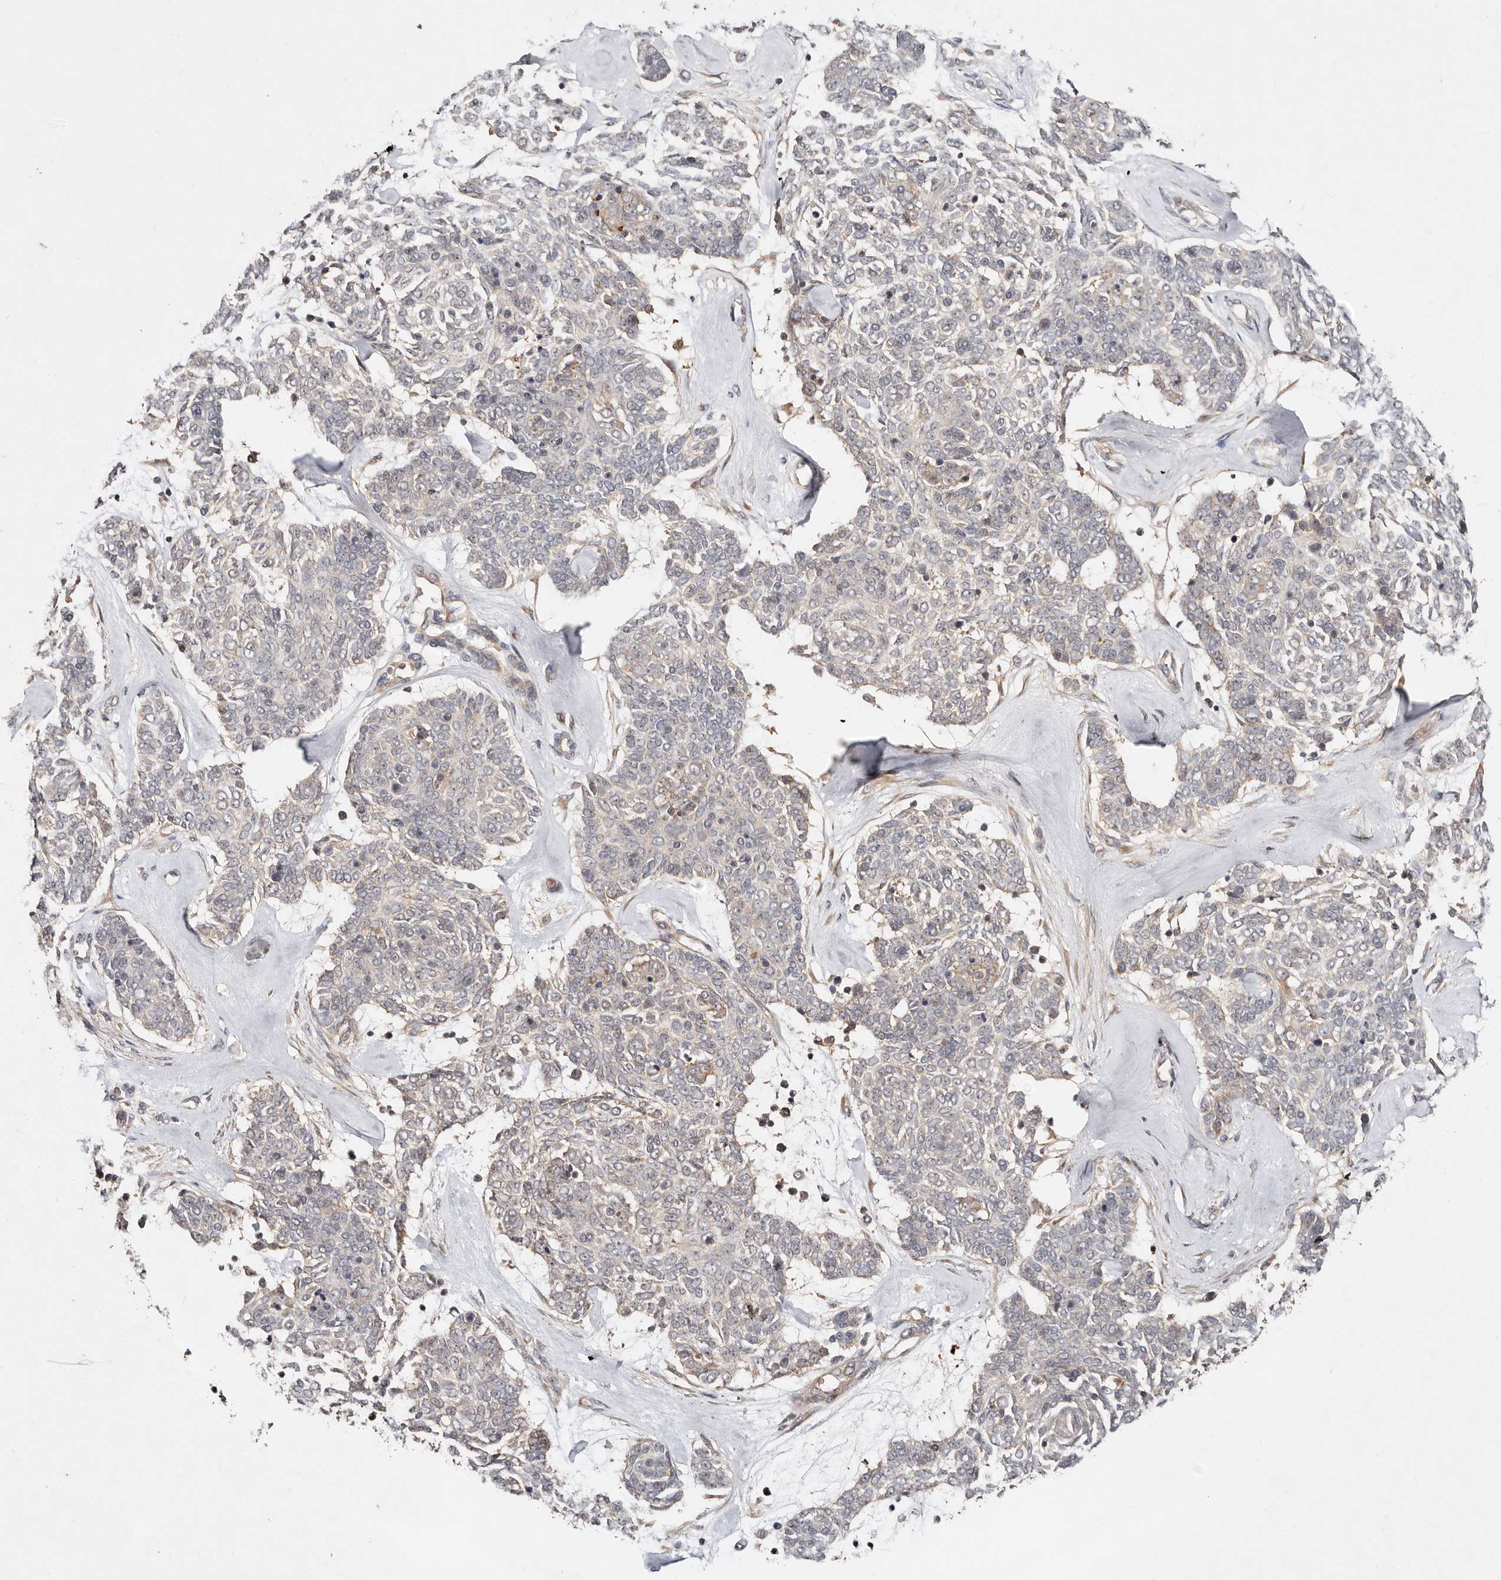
{"staining": {"intensity": "negative", "quantity": "none", "location": "none"}, "tissue": "skin cancer", "cell_type": "Tumor cells", "image_type": "cancer", "snomed": [{"axis": "morphology", "description": "Basal cell carcinoma"}, {"axis": "topography", "description": "Skin"}], "caption": "An immunohistochemistry (IHC) image of skin cancer (basal cell carcinoma) is shown. There is no staining in tumor cells of skin cancer (basal cell carcinoma).", "gene": "DENND11", "patient": {"sex": "female", "age": 81}}